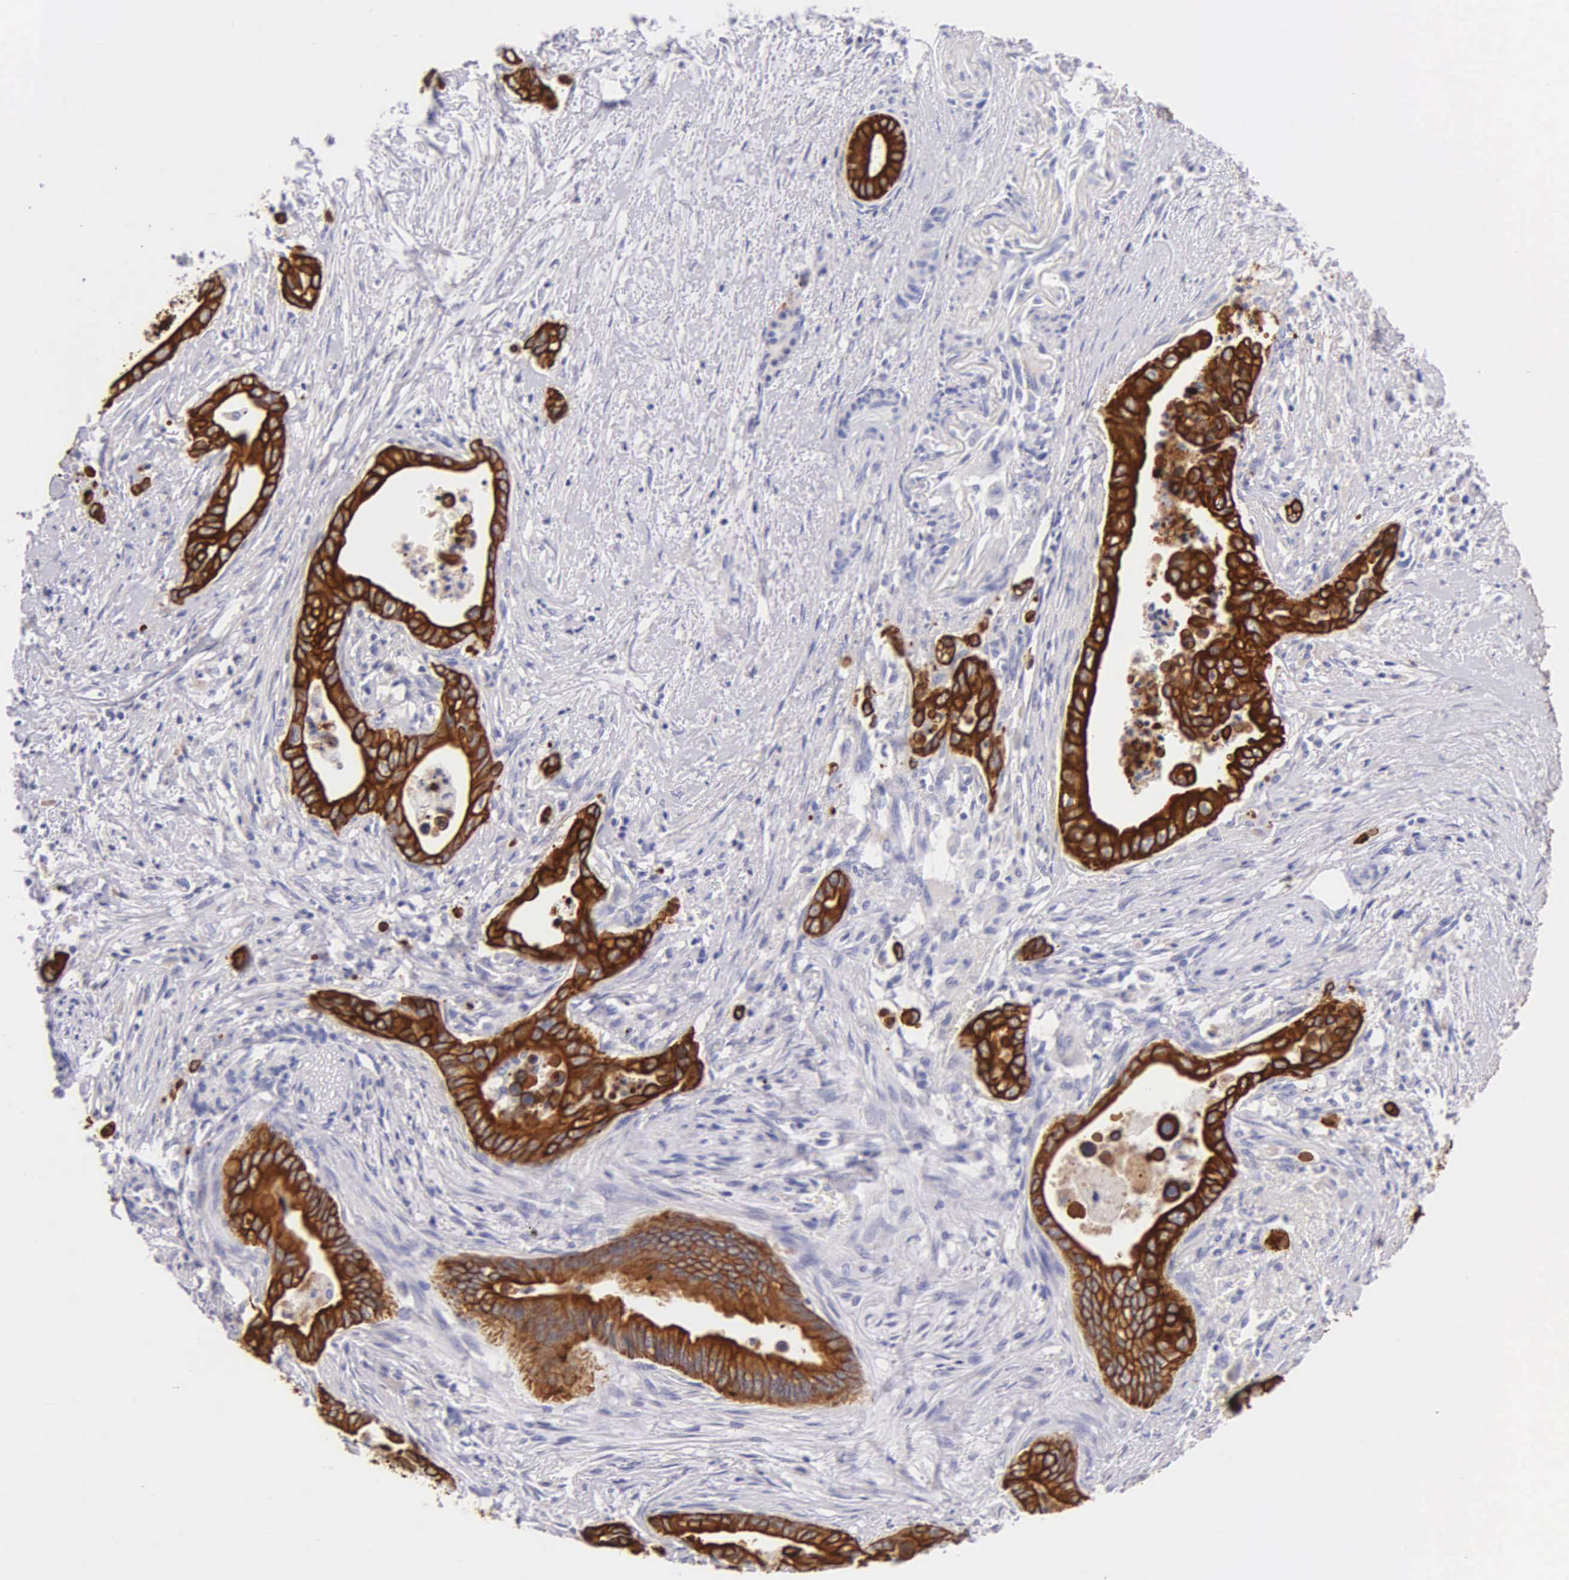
{"staining": {"intensity": "strong", "quantity": ">75%", "location": "cytoplasmic/membranous"}, "tissue": "pancreatic cancer", "cell_type": "Tumor cells", "image_type": "cancer", "snomed": [{"axis": "morphology", "description": "Adenocarcinoma, NOS"}, {"axis": "topography", "description": "Pancreas"}], "caption": "DAB immunohistochemical staining of human adenocarcinoma (pancreatic) shows strong cytoplasmic/membranous protein positivity in about >75% of tumor cells.", "gene": "KRT17", "patient": {"sex": "female", "age": 66}}